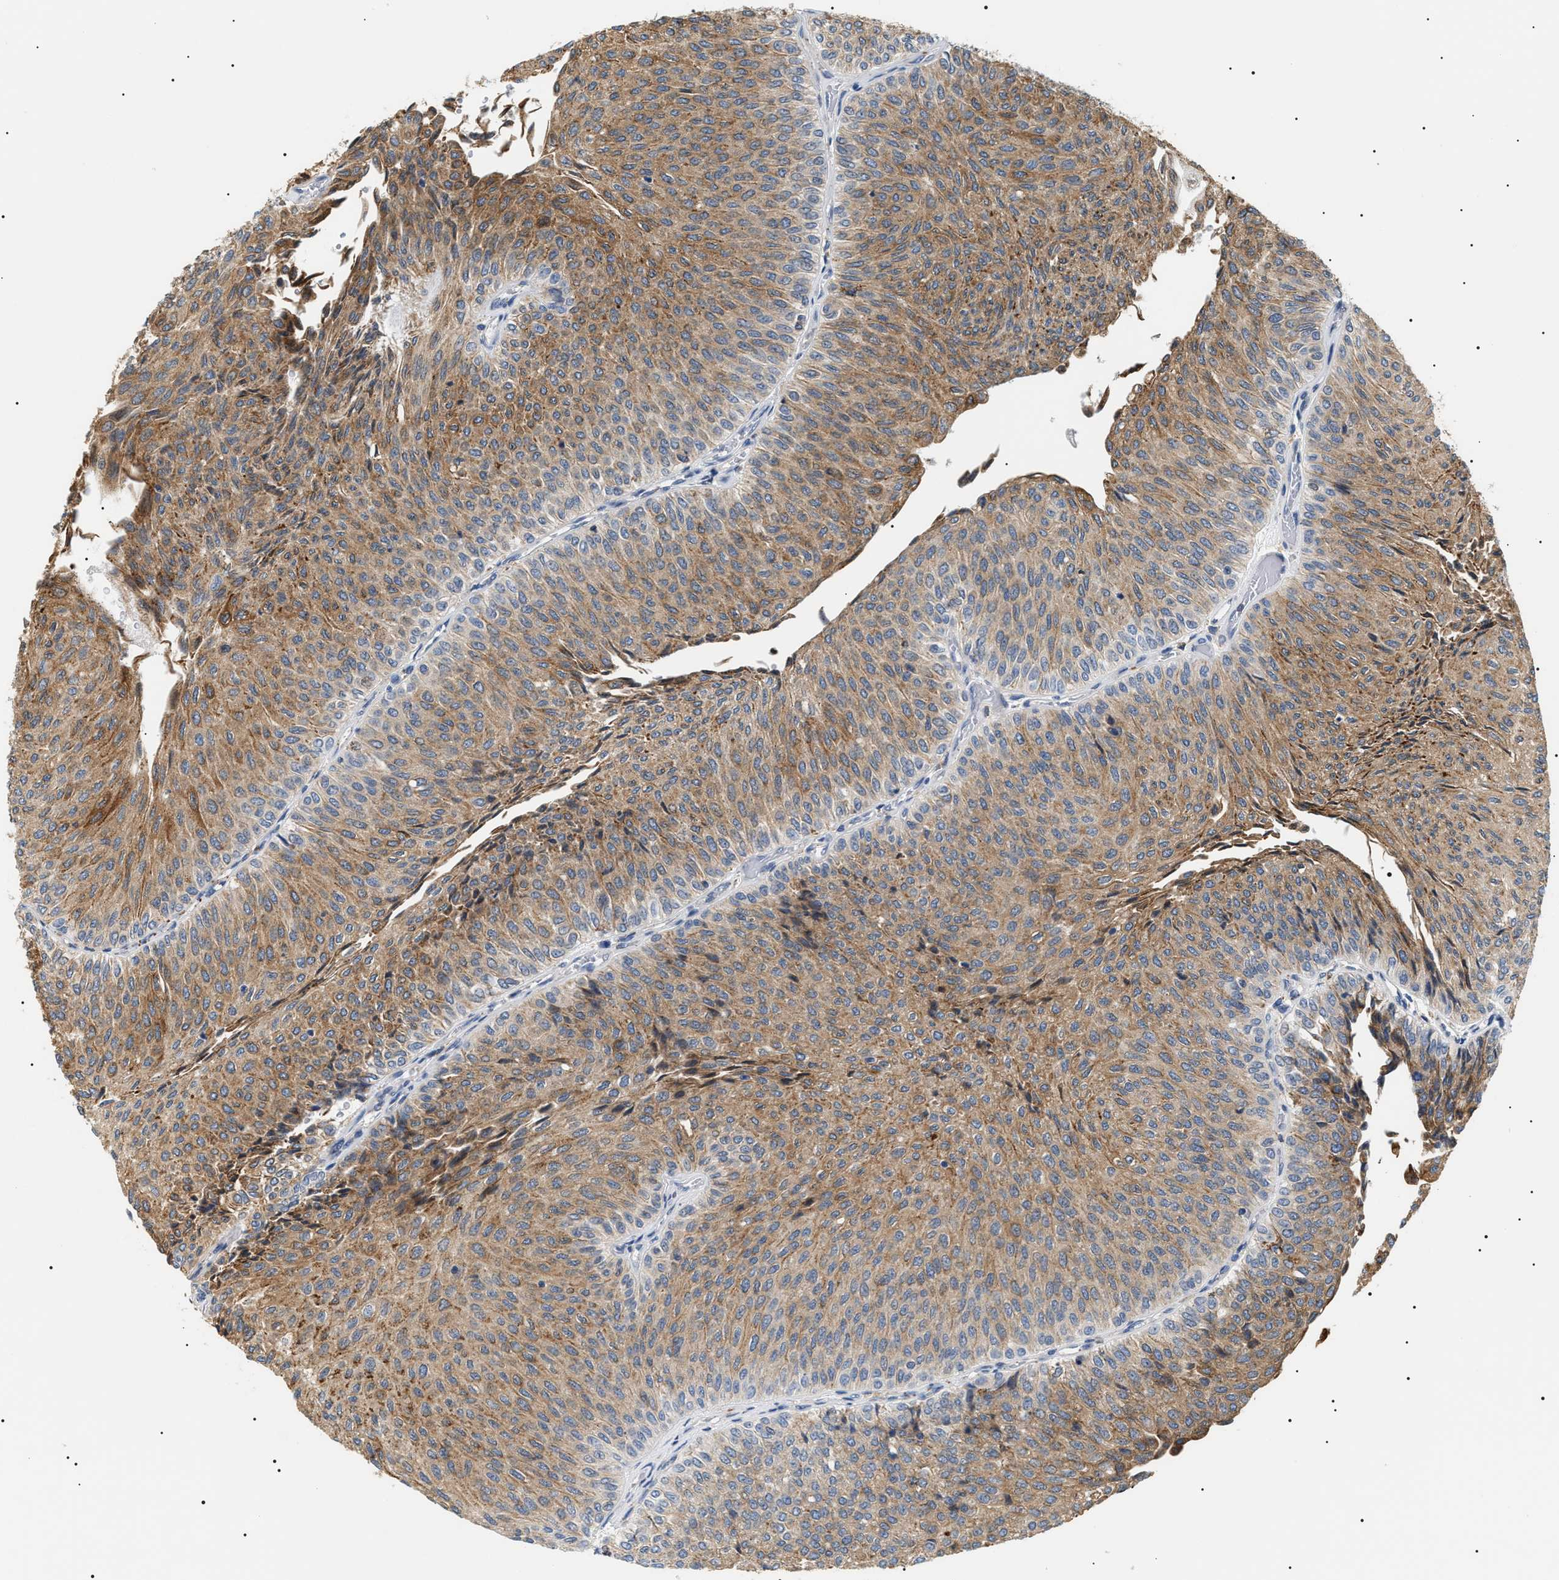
{"staining": {"intensity": "moderate", "quantity": ">75%", "location": "cytoplasmic/membranous"}, "tissue": "urothelial cancer", "cell_type": "Tumor cells", "image_type": "cancer", "snomed": [{"axis": "morphology", "description": "Urothelial carcinoma, Low grade"}, {"axis": "topography", "description": "Urinary bladder"}], "caption": "Urothelial cancer was stained to show a protein in brown. There is medium levels of moderate cytoplasmic/membranous staining in about >75% of tumor cells.", "gene": "HSD17B11", "patient": {"sex": "male", "age": 78}}